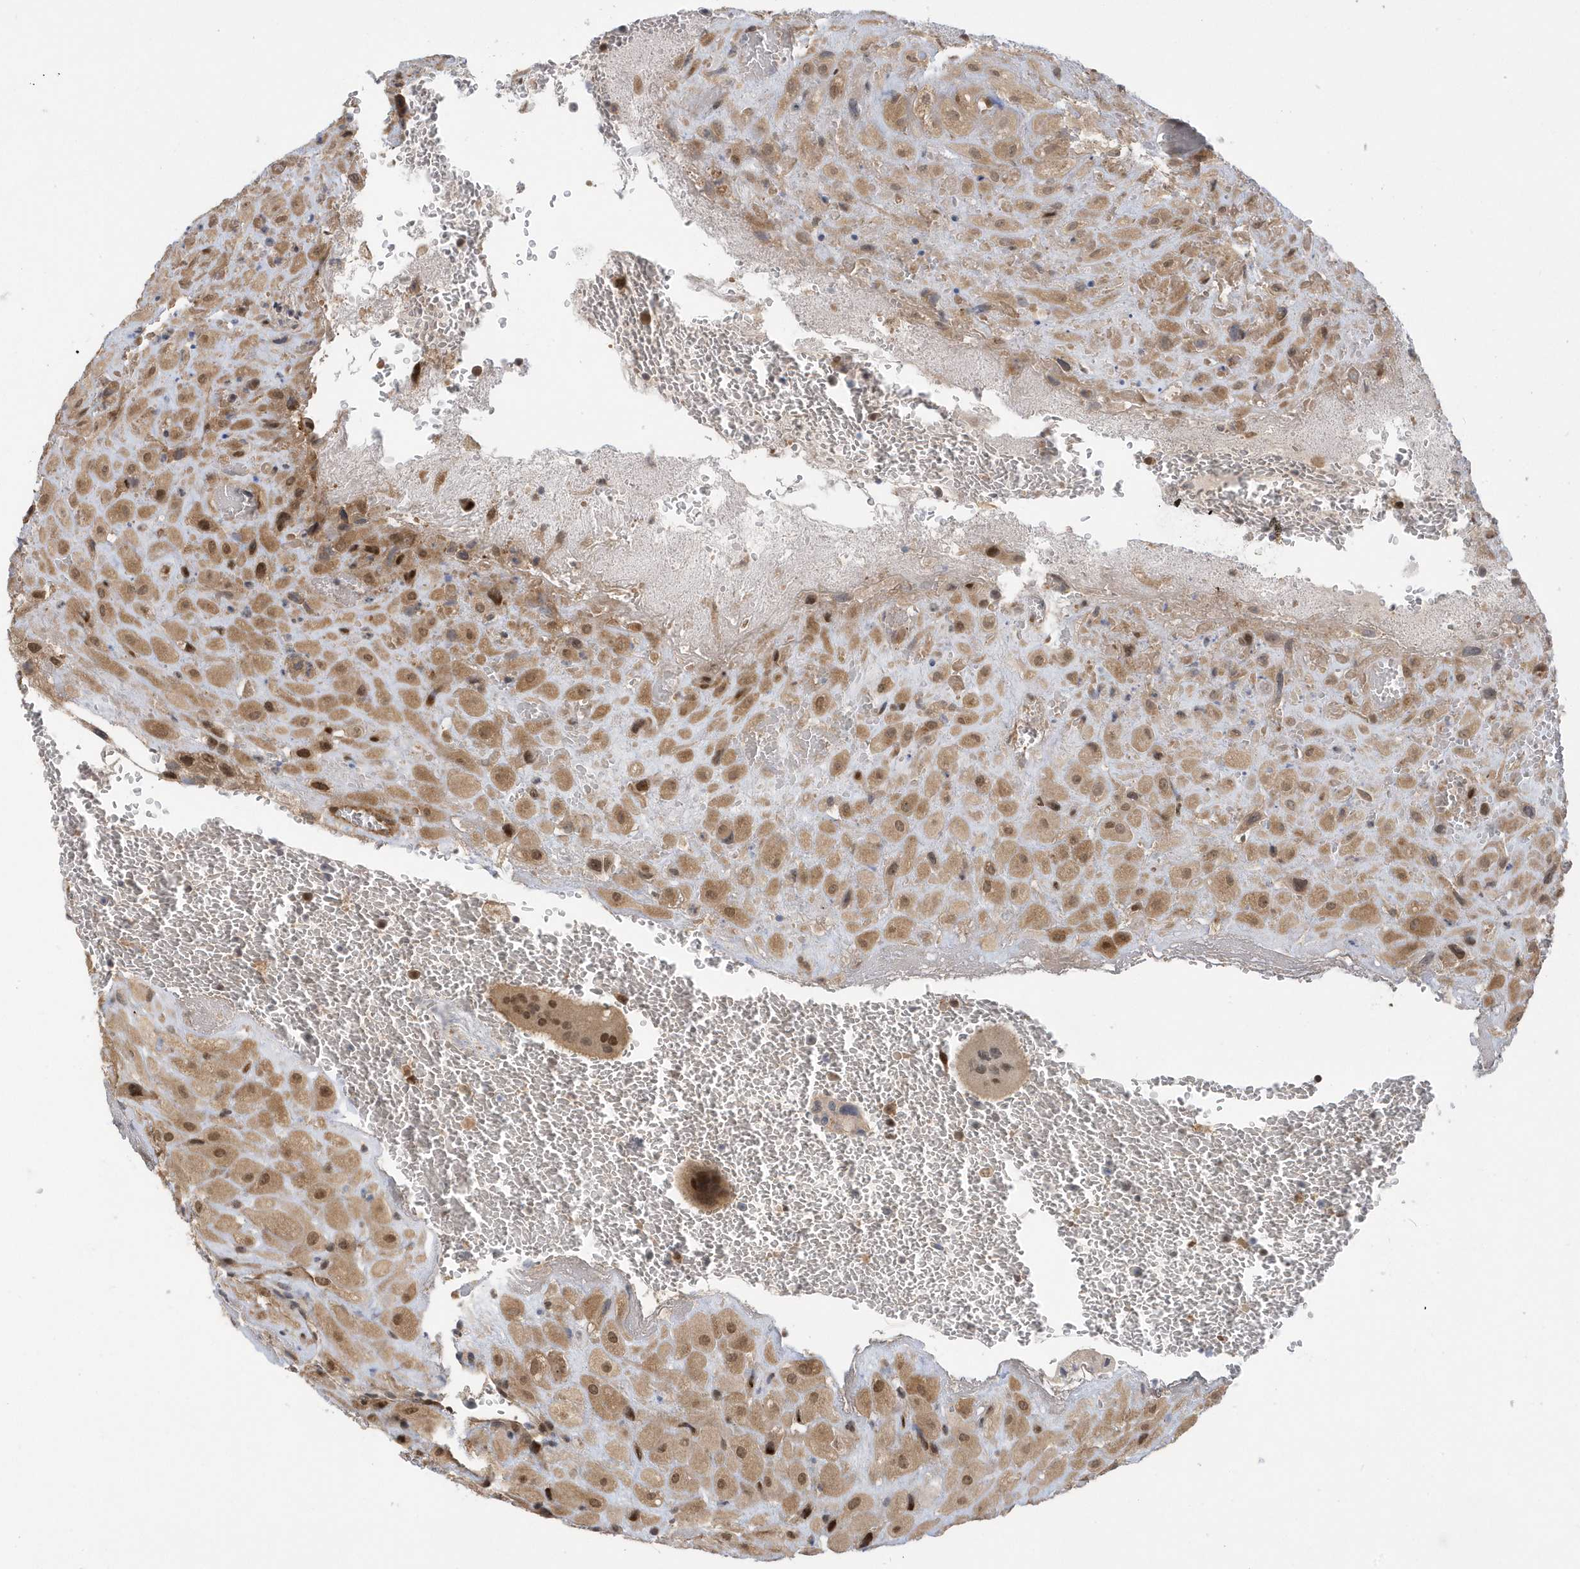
{"staining": {"intensity": "moderate", "quantity": ">75%", "location": "cytoplasmic/membranous,nuclear"}, "tissue": "placenta", "cell_type": "Decidual cells", "image_type": "normal", "snomed": [{"axis": "morphology", "description": "Normal tissue, NOS"}, {"axis": "topography", "description": "Placenta"}], "caption": "Moderate cytoplasmic/membranous,nuclear protein positivity is identified in approximately >75% of decidual cells in placenta. (IHC, brightfield microscopy, high magnification).", "gene": "USP53", "patient": {"sex": "female", "age": 35}}